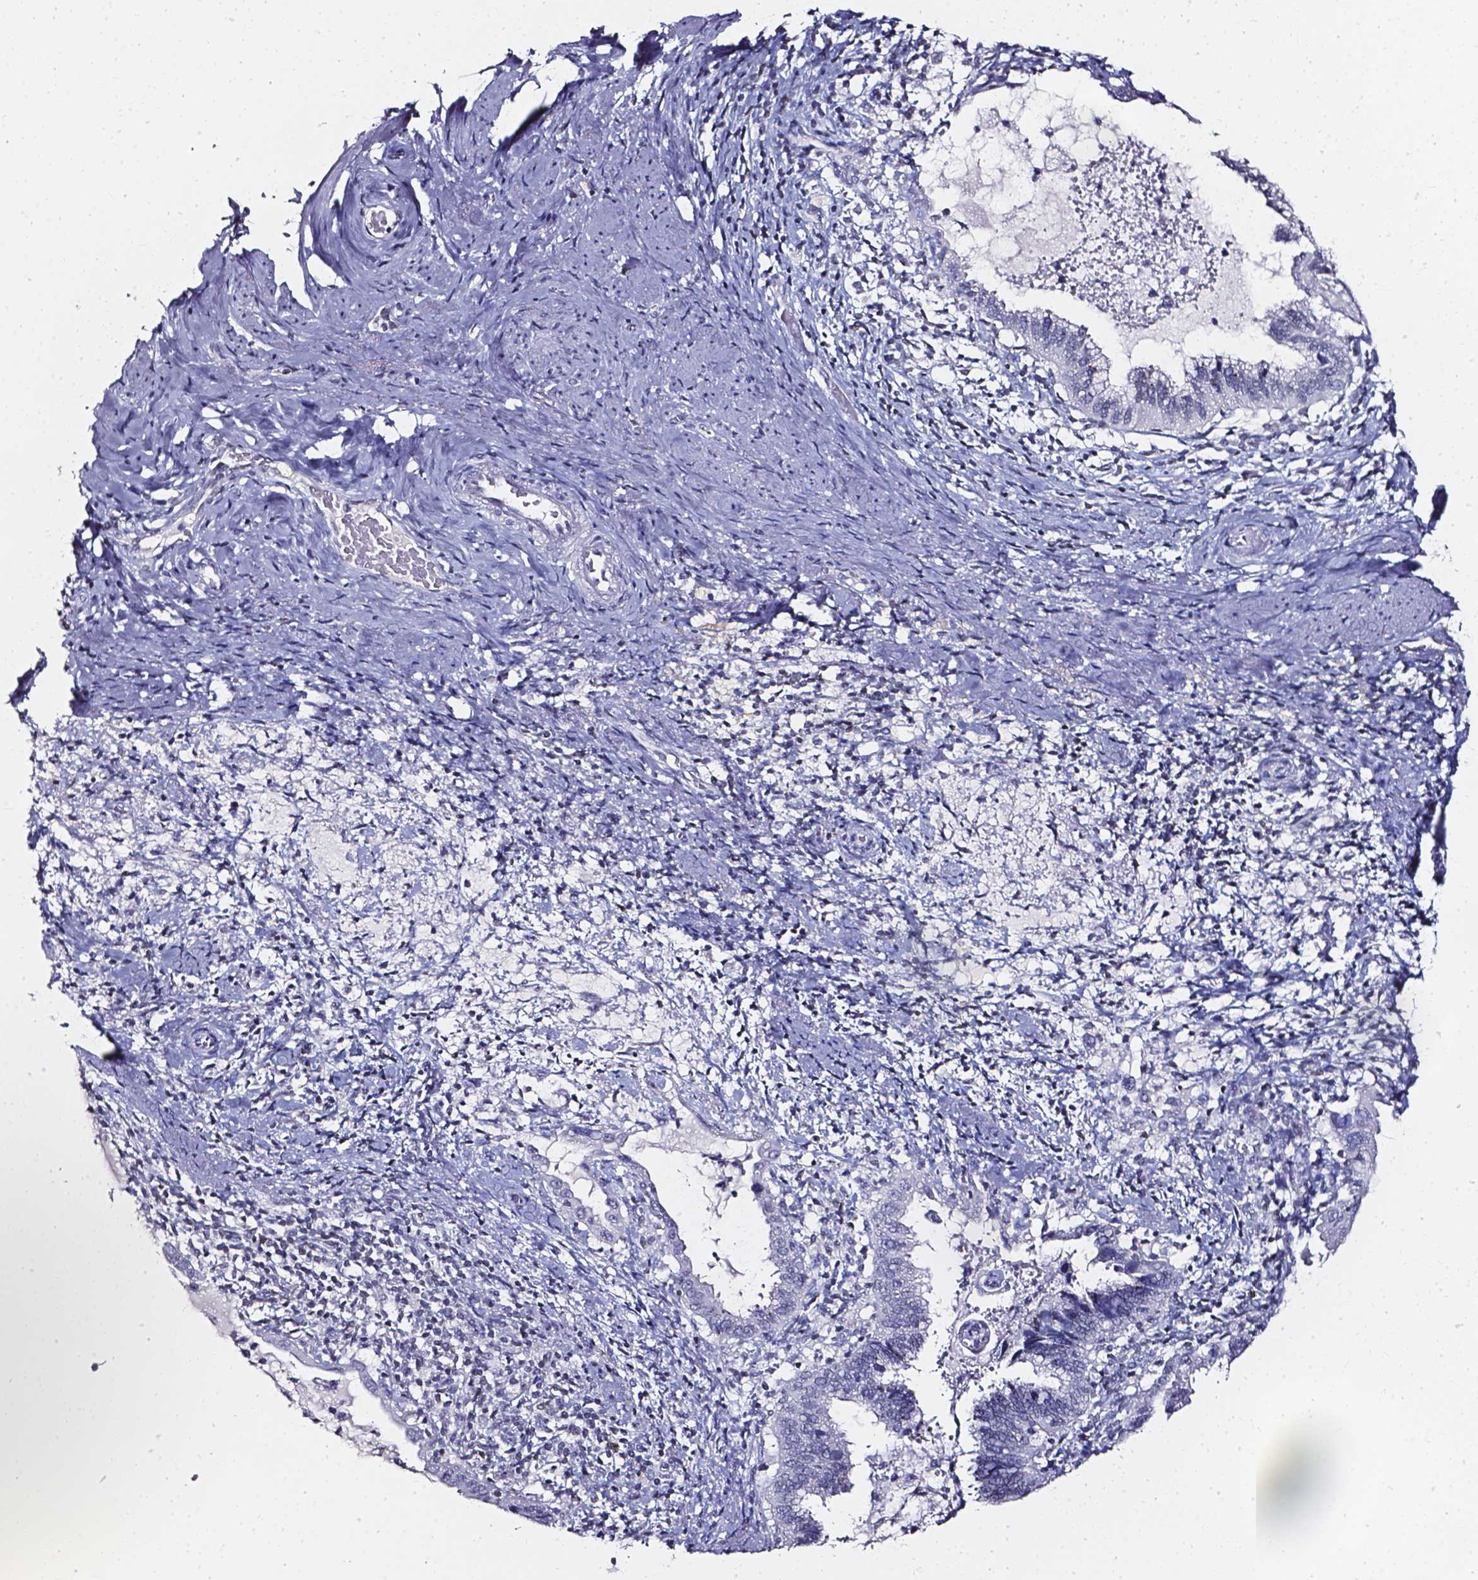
{"staining": {"intensity": "negative", "quantity": "none", "location": "none"}, "tissue": "cervical cancer", "cell_type": "Tumor cells", "image_type": "cancer", "snomed": [{"axis": "morphology", "description": "Adenocarcinoma, NOS"}, {"axis": "topography", "description": "Cervix"}], "caption": "Immunohistochemical staining of human cervical cancer (adenocarcinoma) exhibits no significant expression in tumor cells. Nuclei are stained in blue.", "gene": "AKR1B10", "patient": {"sex": "female", "age": 56}}